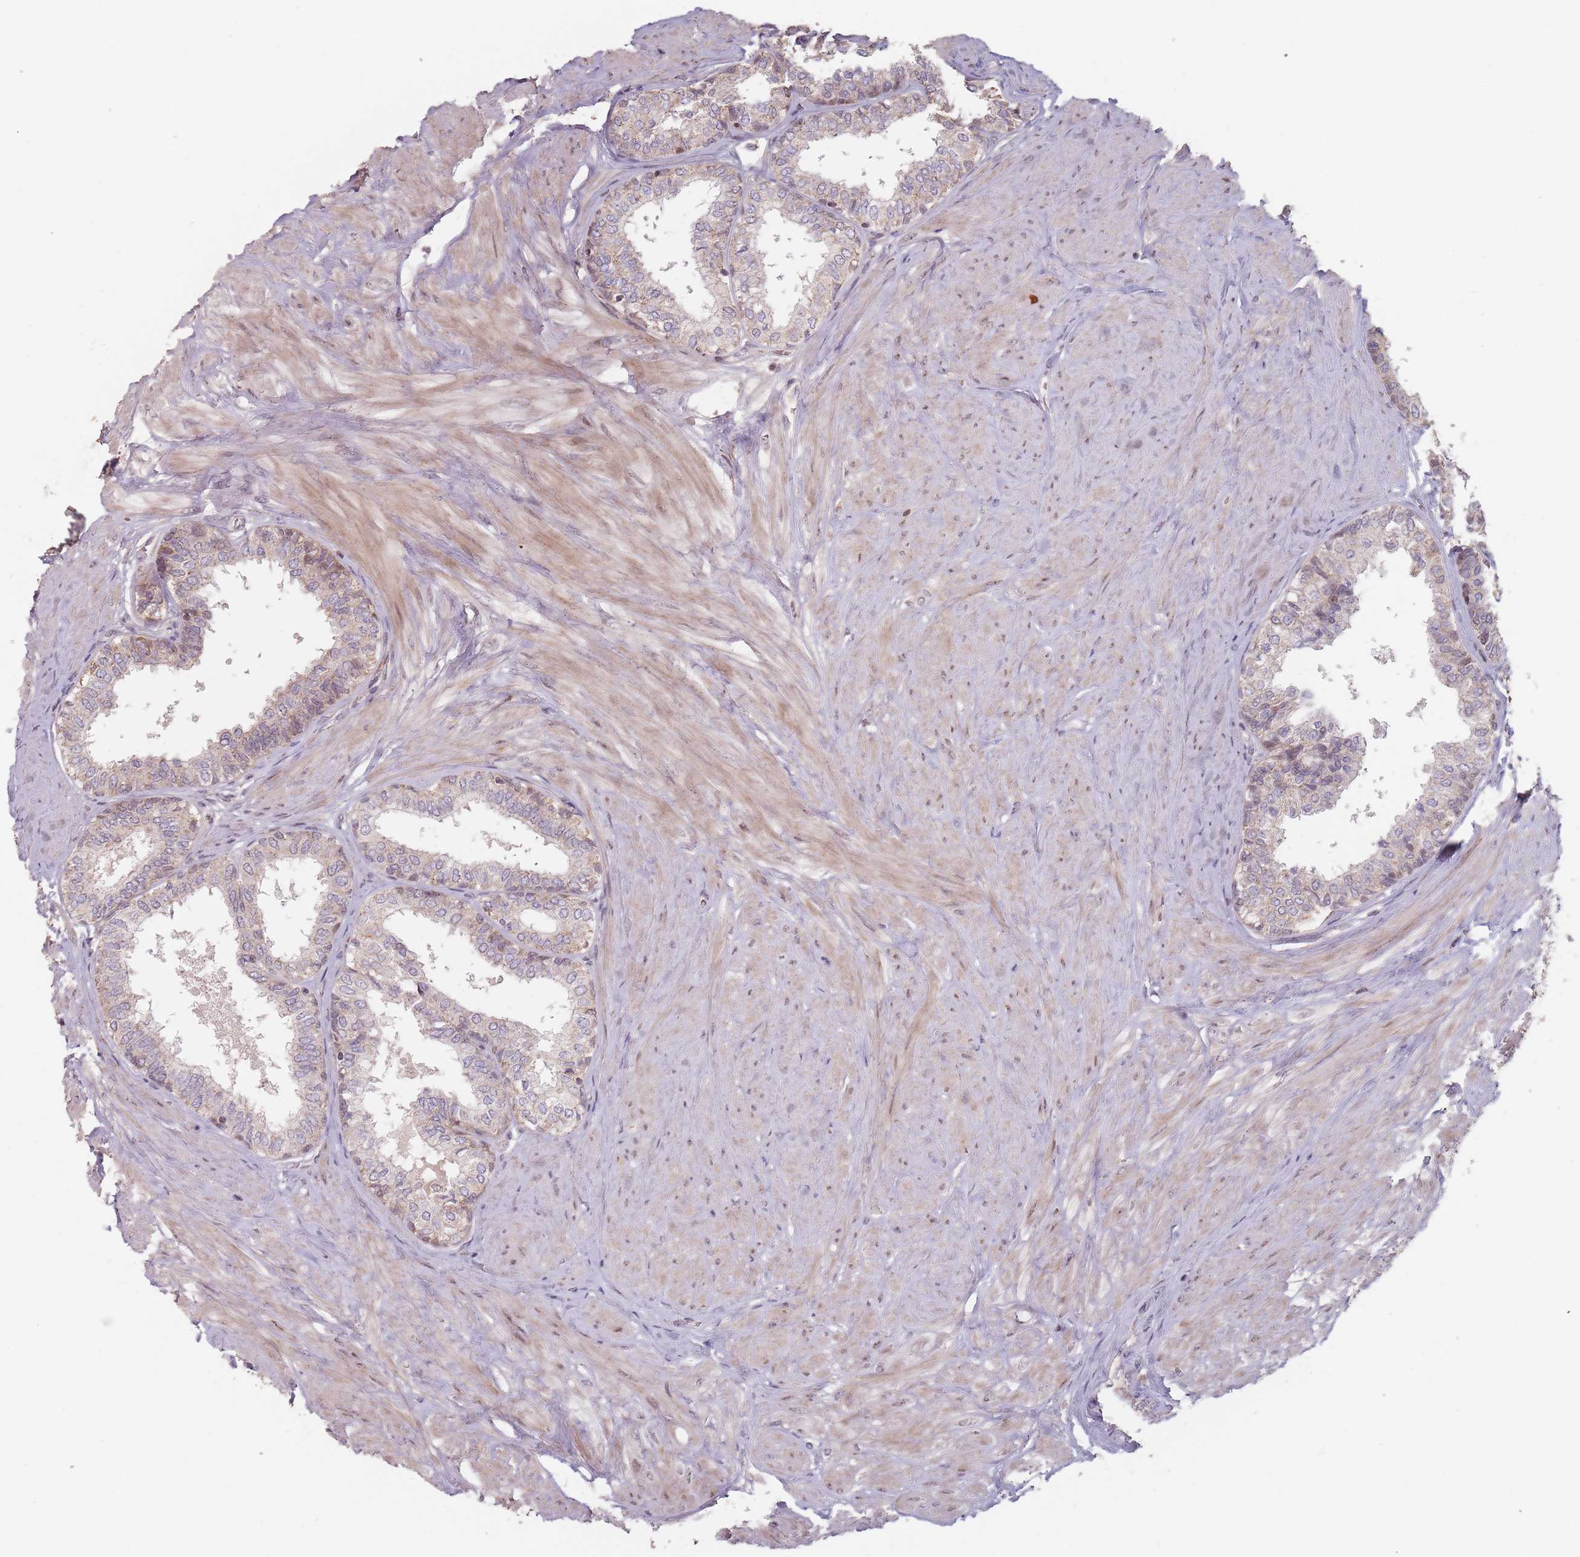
{"staining": {"intensity": "weak", "quantity": "25%-75%", "location": "cytoplasmic/membranous"}, "tissue": "prostate", "cell_type": "Glandular cells", "image_type": "normal", "snomed": [{"axis": "morphology", "description": "Normal tissue, NOS"}, {"axis": "topography", "description": "Prostate"}], "caption": "This is an image of immunohistochemistry (IHC) staining of unremarkable prostate, which shows weak positivity in the cytoplasmic/membranous of glandular cells.", "gene": "VPS52", "patient": {"sex": "male", "age": 48}}